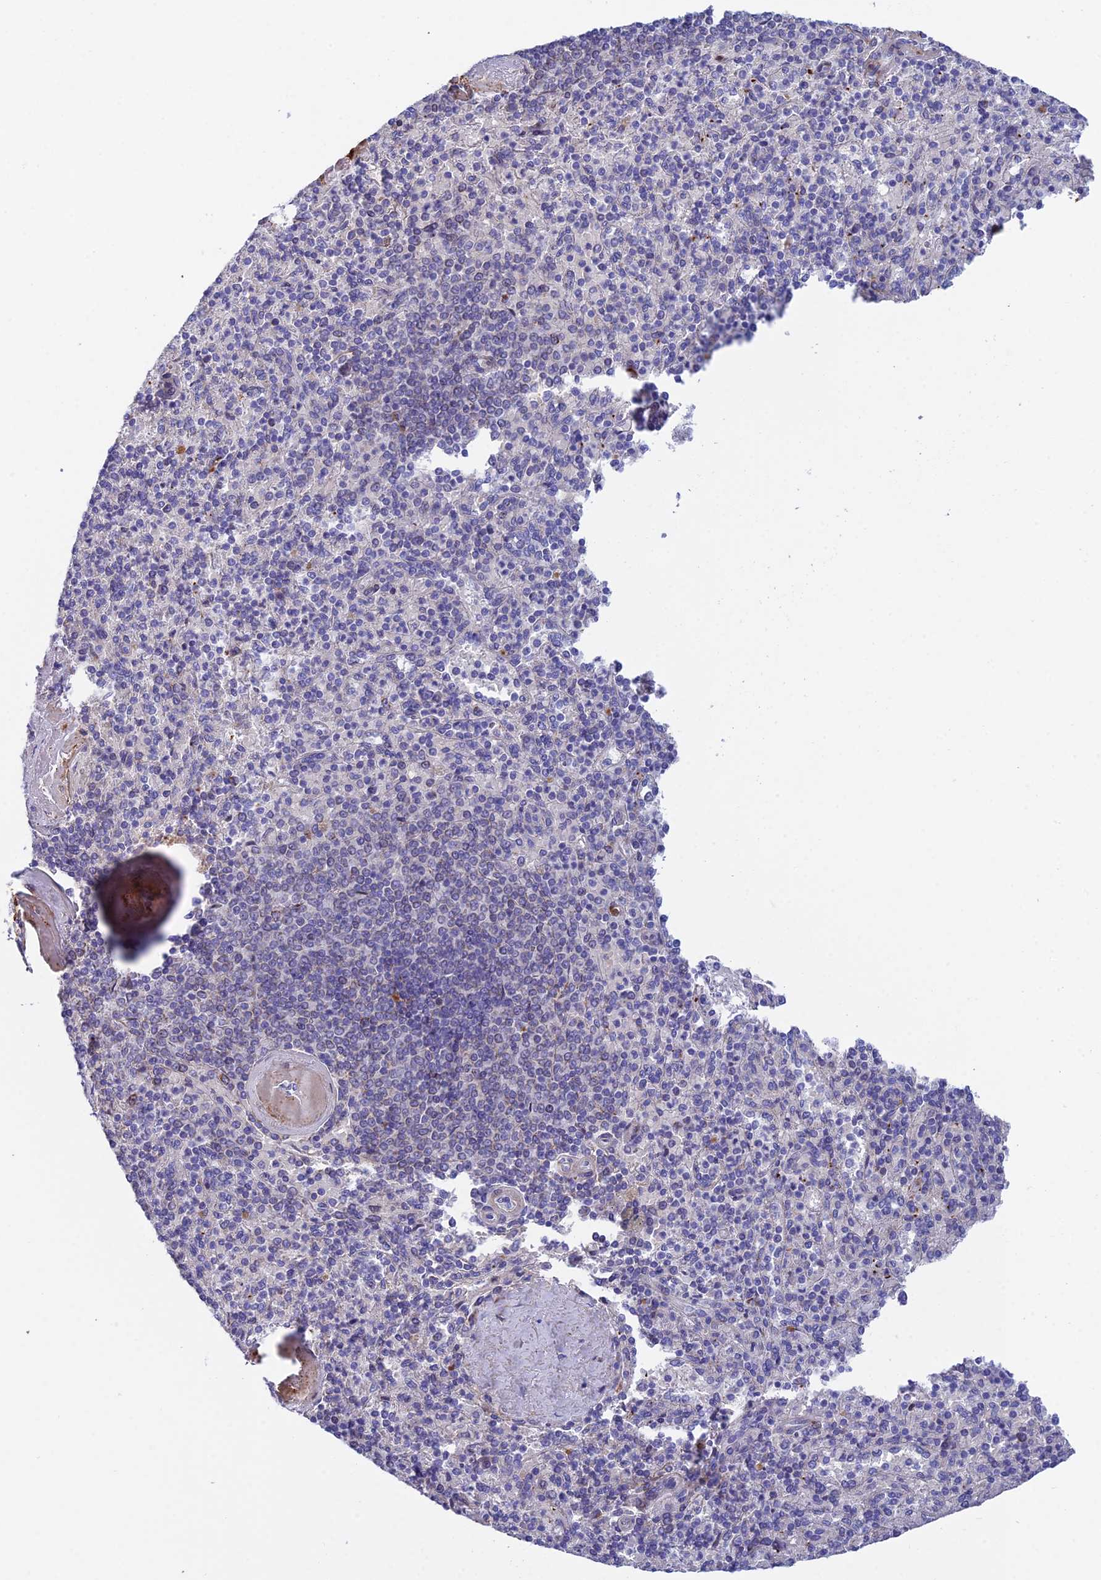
{"staining": {"intensity": "negative", "quantity": "none", "location": "none"}, "tissue": "spleen", "cell_type": "Cells in red pulp", "image_type": "normal", "snomed": [{"axis": "morphology", "description": "Normal tissue, NOS"}, {"axis": "topography", "description": "Spleen"}], "caption": "The IHC image has no significant staining in cells in red pulp of spleen. Nuclei are stained in blue.", "gene": "CSPG4", "patient": {"sex": "male", "age": 82}}